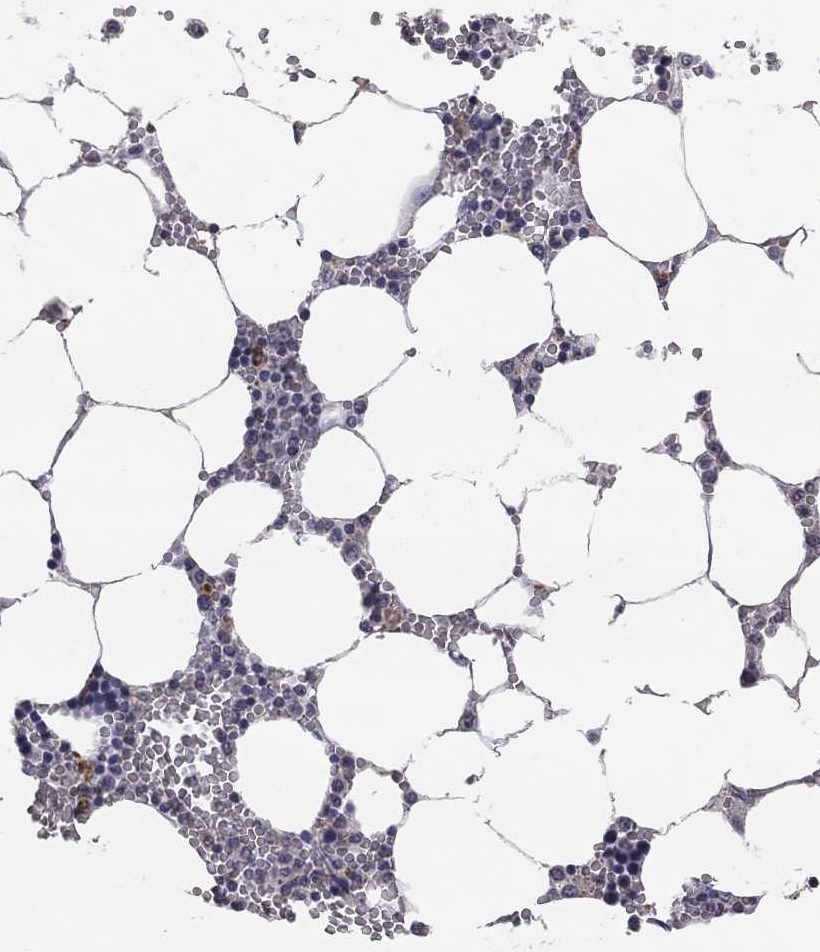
{"staining": {"intensity": "moderate", "quantity": "<25%", "location": "cytoplasmic/membranous"}, "tissue": "bone marrow", "cell_type": "Hematopoietic cells", "image_type": "normal", "snomed": [{"axis": "morphology", "description": "Normal tissue, NOS"}, {"axis": "topography", "description": "Bone marrow"}], "caption": "Unremarkable bone marrow shows moderate cytoplasmic/membranous staining in approximately <25% of hematopoietic cells Using DAB (3,3'-diaminobenzidine) (brown) and hematoxylin (blue) stains, captured at high magnification using brightfield microscopy..", "gene": "SYT12", "patient": {"sex": "female", "age": 64}}